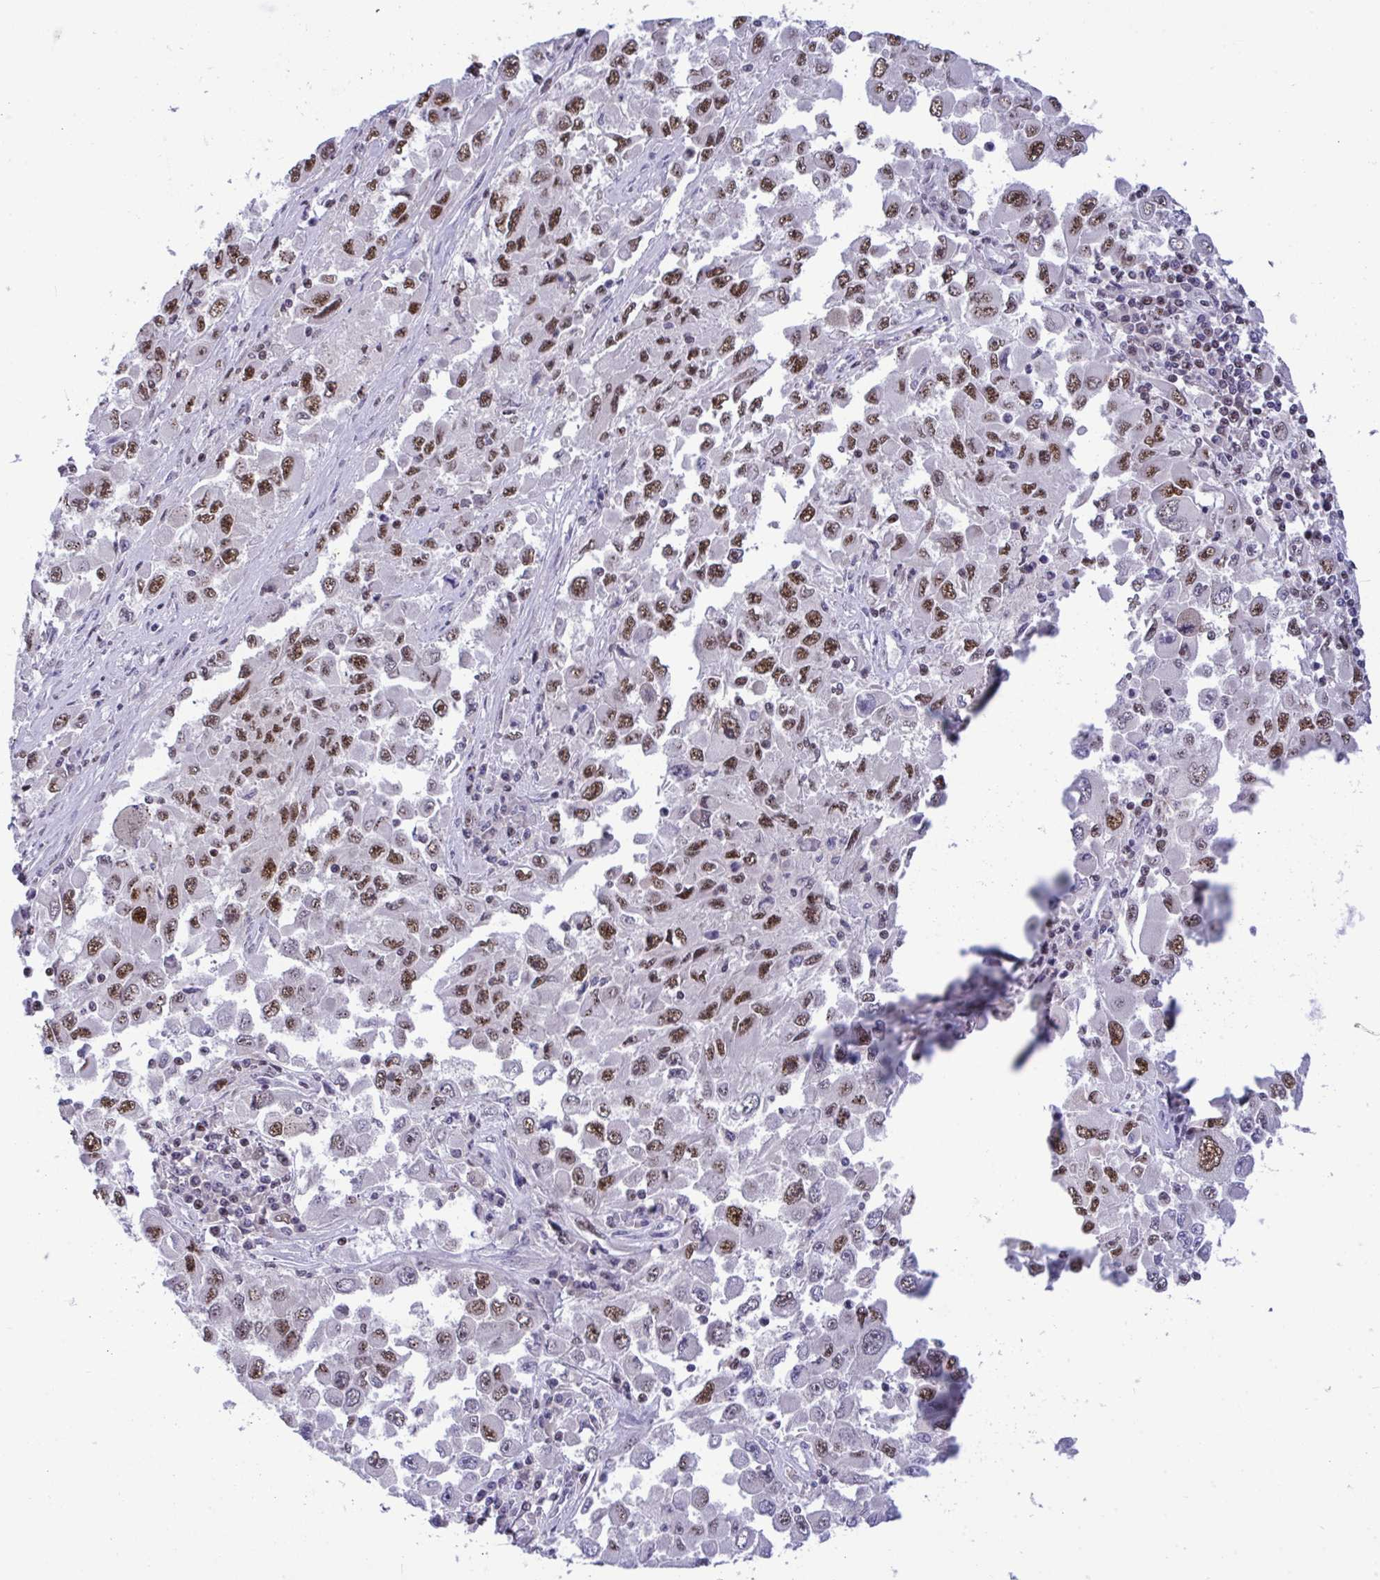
{"staining": {"intensity": "strong", "quantity": ">75%", "location": "nuclear"}, "tissue": "melanoma", "cell_type": "Tumor cells", "image_type": "cancer", "snomed": [{"axis": "morphology", "description": "Malignant melanoma, Metastatic site"}, {"axis": "topography", "description": "Lymph node"}], "caption": "The immunohistochemical stain shows strong nuclear staining in tumor cells of melanoma tissue.", "gene": "WBP11", "patient": {"sex": "female", "age": 67}}